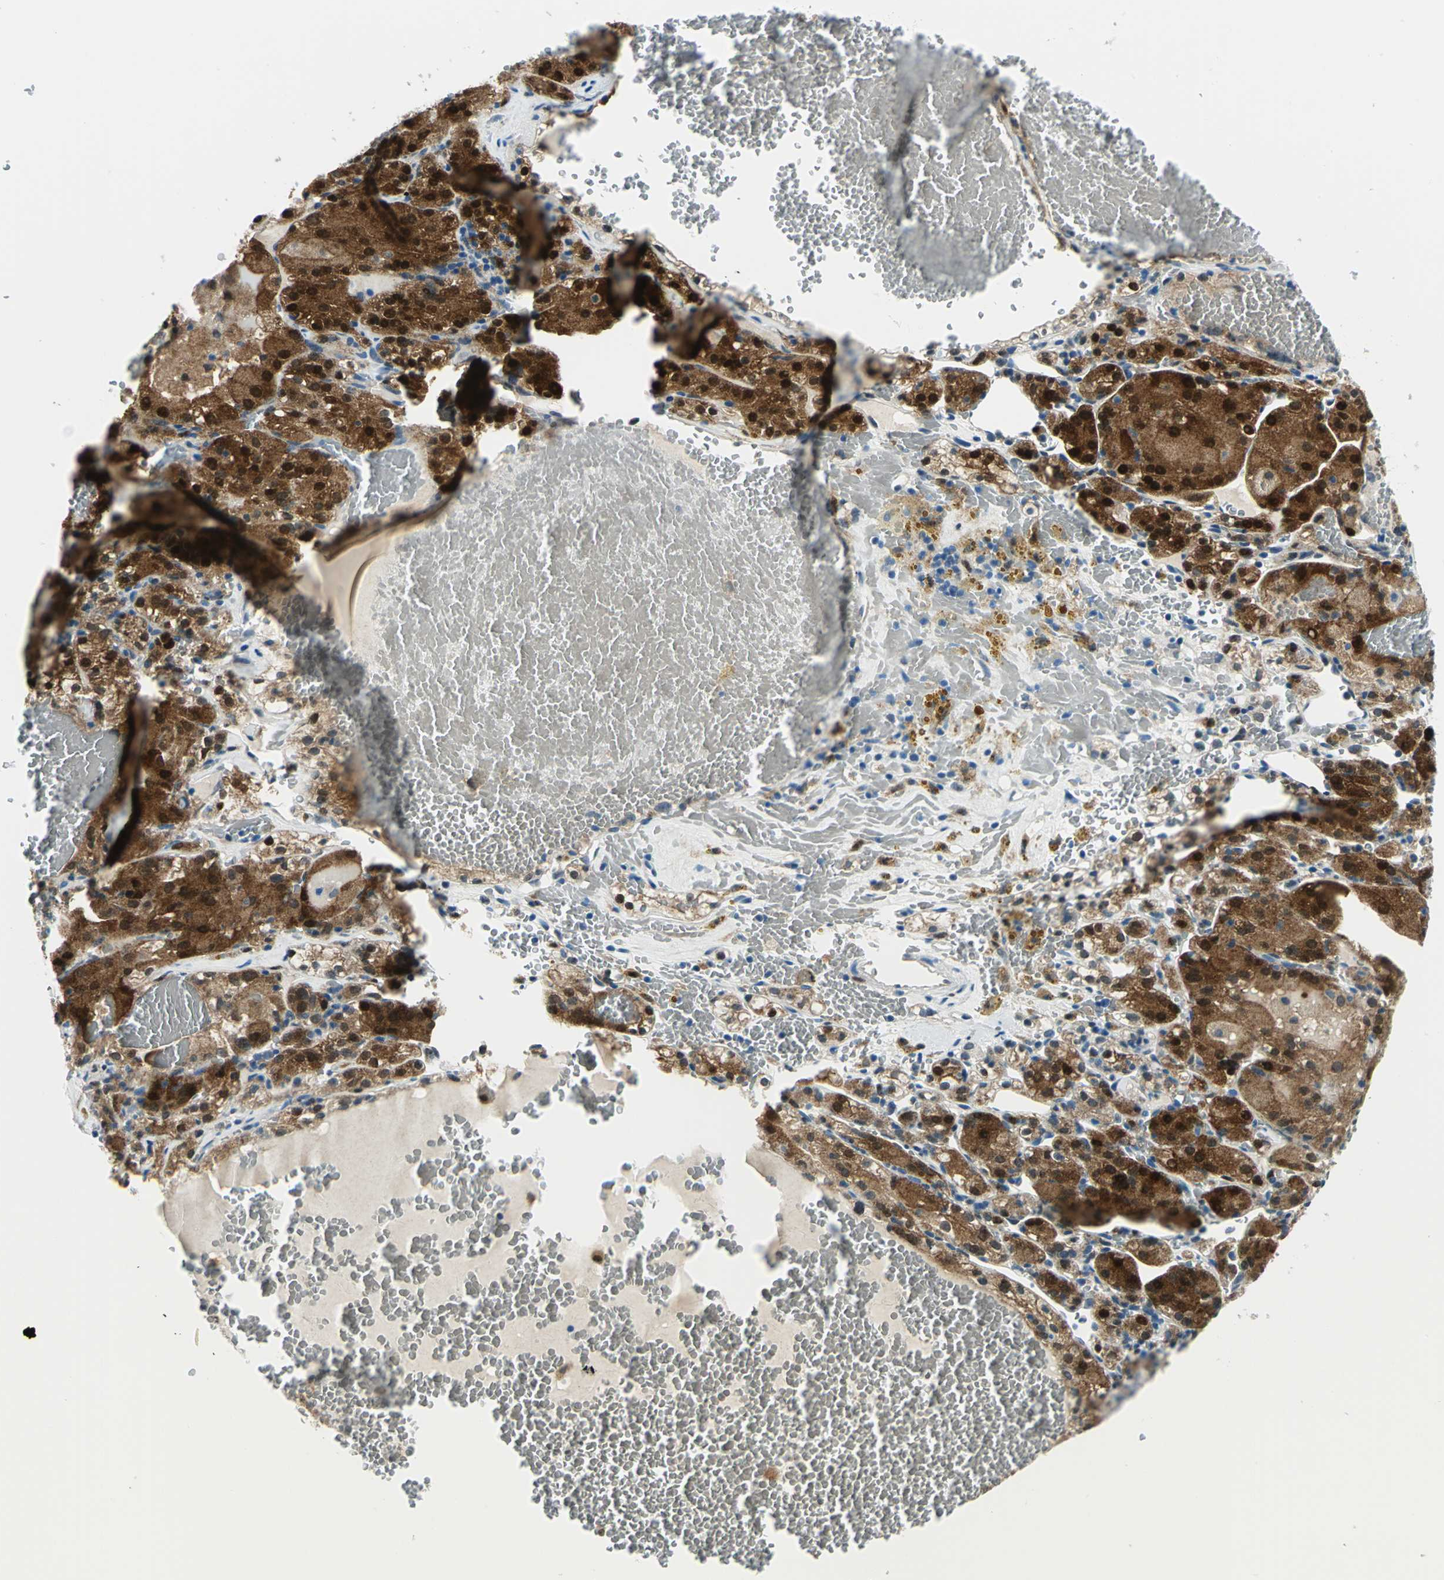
{"staining": {"intensity": "strong", "quantity": ">75%", "location": "cytoplasmic/membranous,nuclear"}, "tissue": "renal cancer", "cell_type": "Tumor cells", "image_type": "cancer", "snomed": [{"axis": "morphology", "description": "Normal tissue, NOS"}, {"axis": "morphology", "description": "Adenocarcinoma, NOS"}, {"axis": "topography", "description": "Kidney"}], "caption": "High-power microscopy captured an immunohistochemistry micrograph of renal cancer, revealing strong cytoplasmic/membranous and nuclear staining in approximately >75% of tumor cells.", "gene": "AKR1A1", "patient": {"sex": "male", "age": 61}}